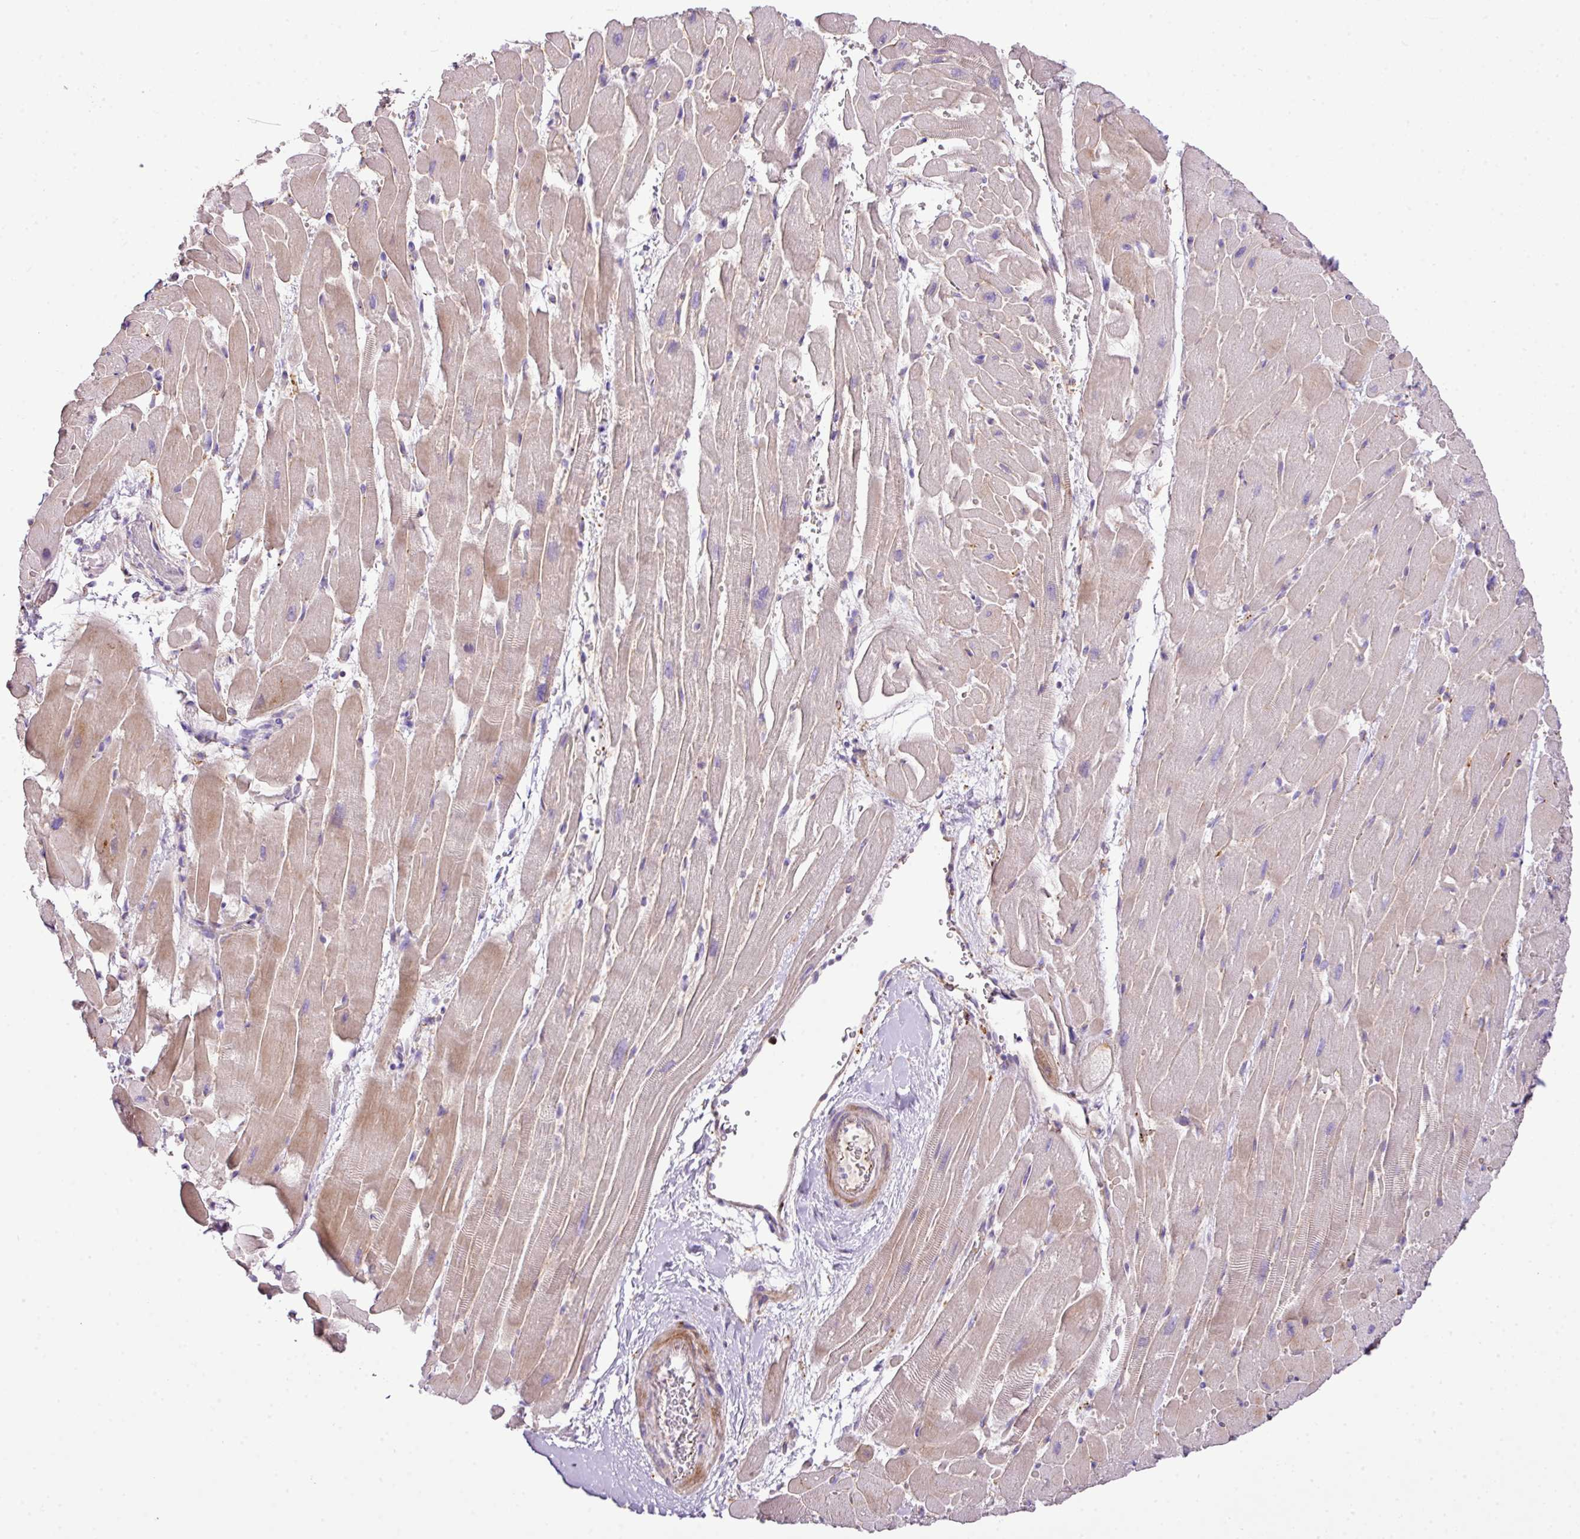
{"staining": {"intensity": "weak", "quantity": "<25%", "location": "cytoplasmic/membranous"}, "tissue": "heart muscle", "cell_type": "Cardiomyocytes", "image_type": "normal", "snomed": [{"axis": "morphology", "description": "Normal tissue, NOS"}, {"axis": "topography", "description": "Heart"}], "caption": "Immunohistochemical staining of unremarkable heart muscle exhibits no significant expression in cardiomyocytes.", "gene": "CTXN2", "patient": {"sex": "male", "age": 37}}